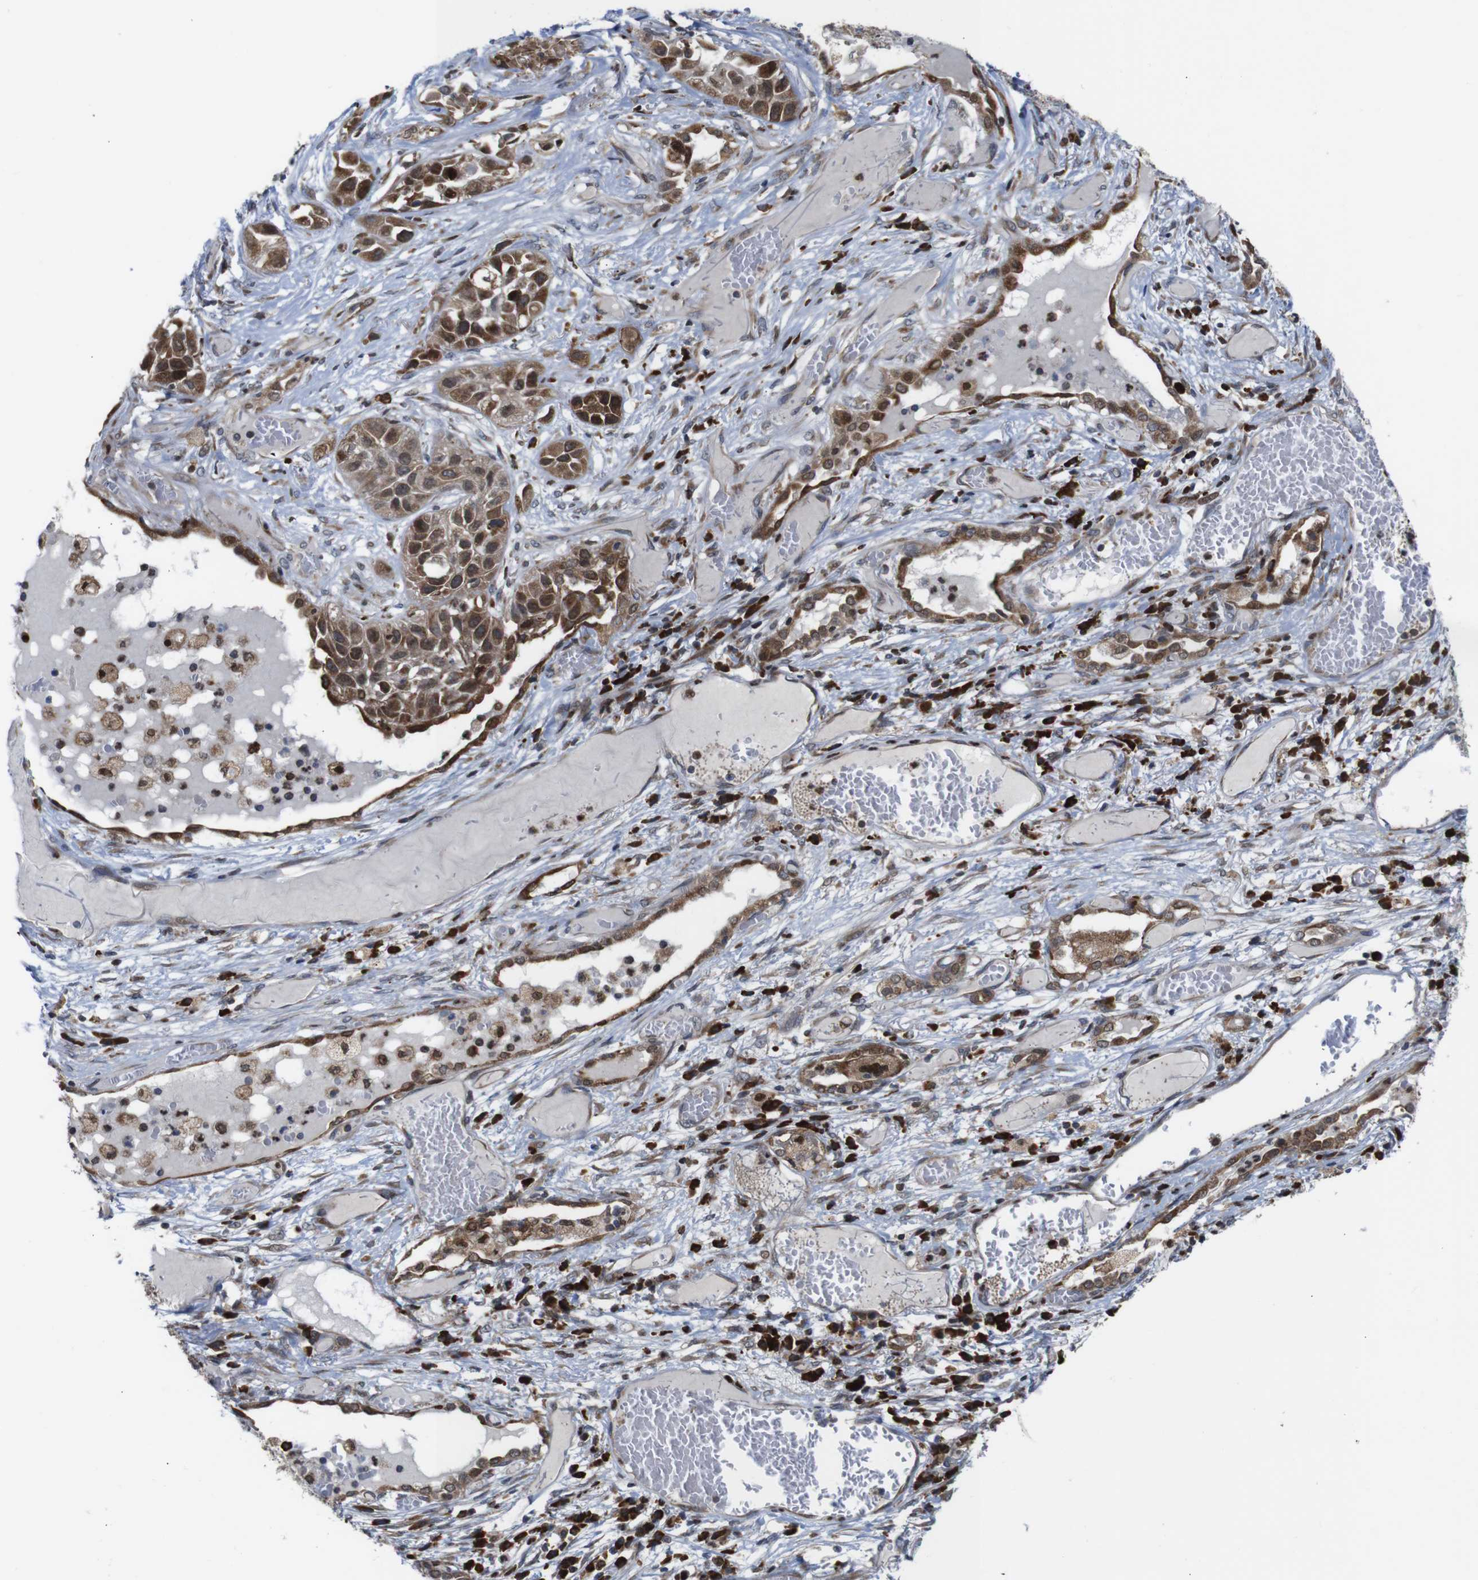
{"staining": {"intensity": "moderate", "quantity": ">75%", "location": "cytoplasmic/membranous,nuclear"}, "tissue": "lung cancer", "cell_type": "Tumor cells", "image_type": "cancer", "snomed": [{"axis": "morphology", "description": "Squamous cell carcinoma, NOS"}, {"axis": "topography", "description": "Lung"}], "caption": "Tumor cells show medium levels of moderate cytoplasmic/membranous and nuclear staining in about >75% of cells in lung cancer. (Stains: DAB (3,3'-diaminobenzidine) in brown, nuclei in blue, Microscopy: brightfield microscopy at high magnification).", "gene": "PTPN1", "patient": {"sex": "male", "age": 71}}